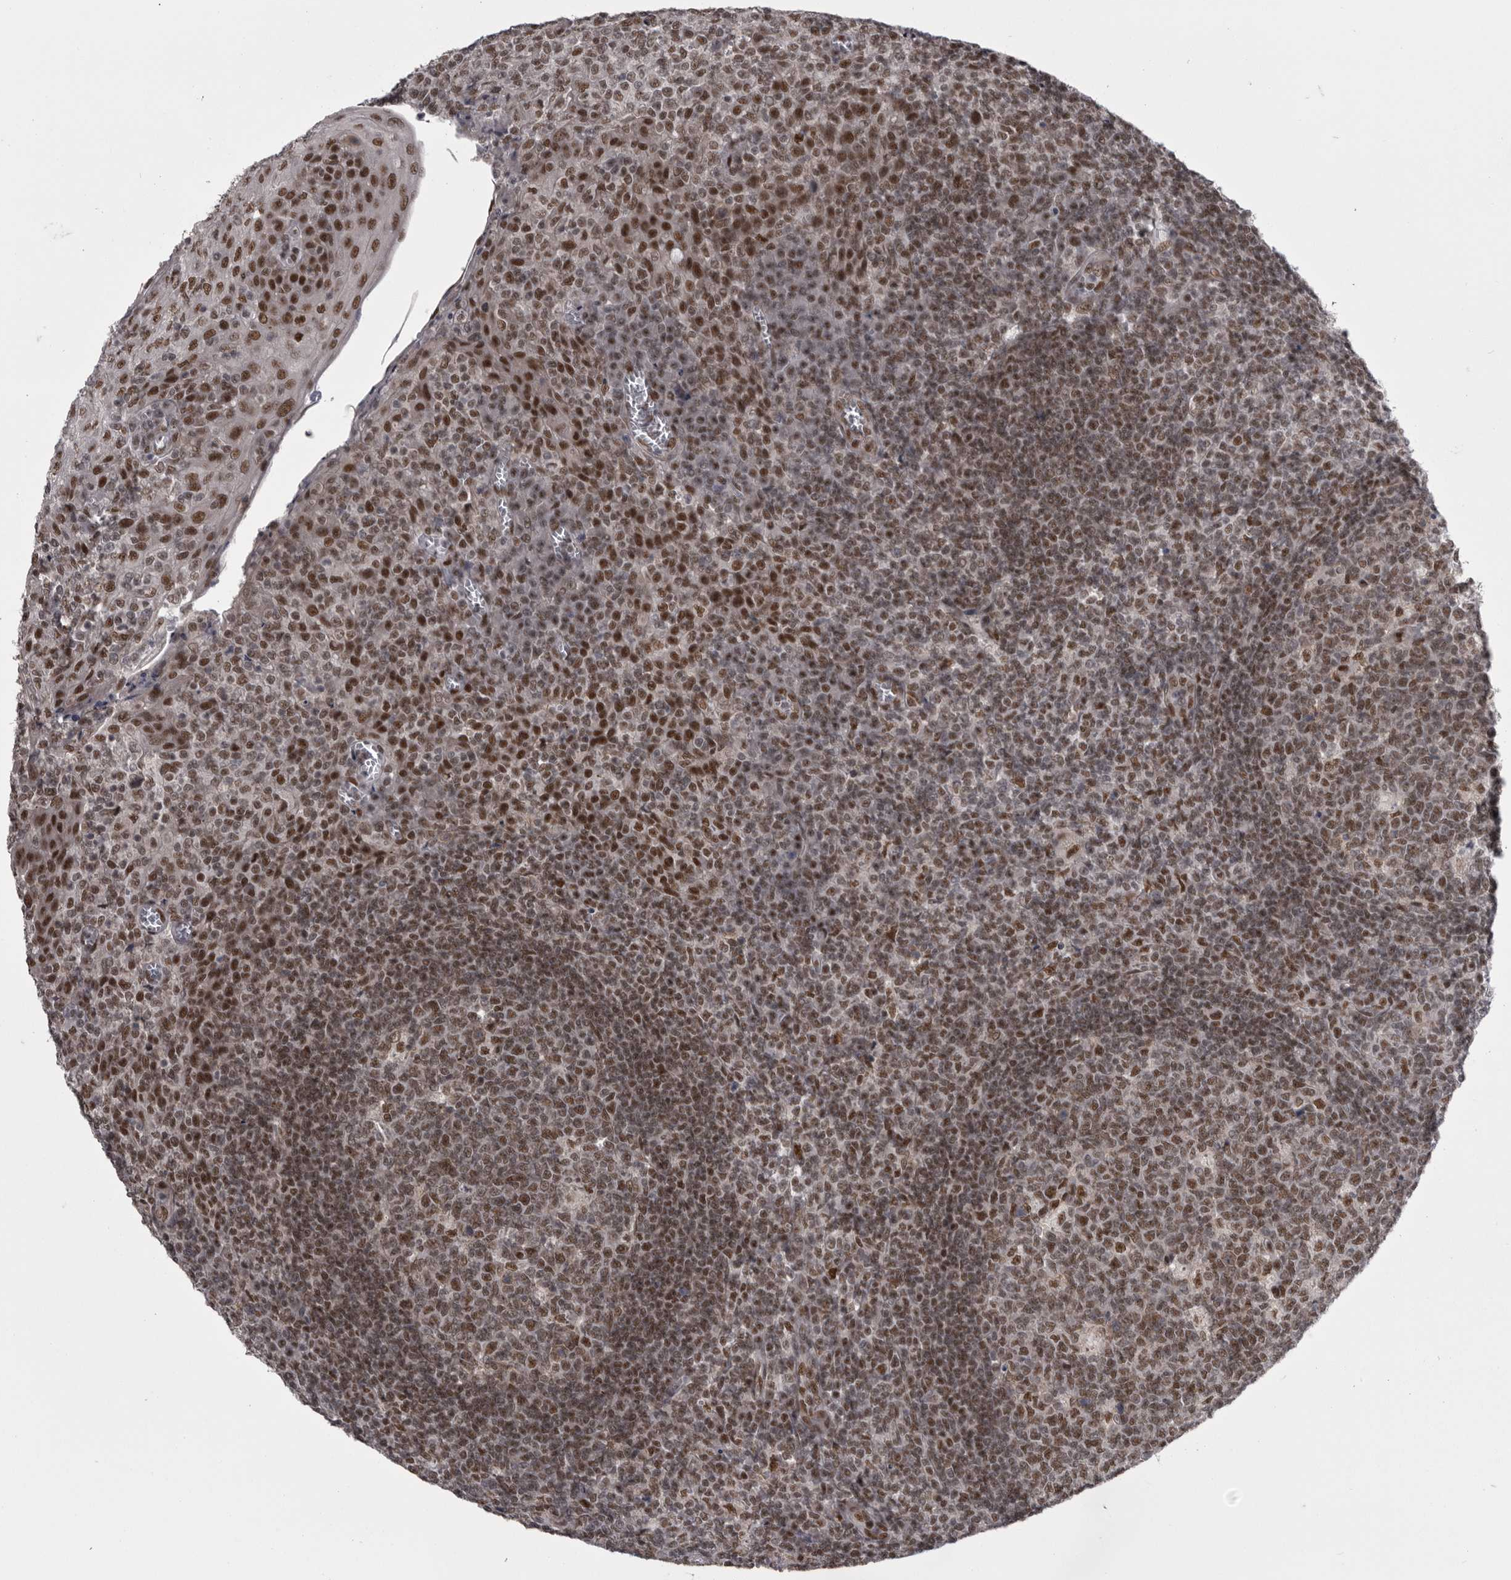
{"staining": {"intensity": "strong", "quantity": ">75%", "location": "nuclear"}, "tissue": "tonsil", "cell_type": "Germinal center cells", "image_type": "normal", "snomed": [{"axis": "morphology", "description": "Normal tissue, NOS"}, {"axis": "topography", "description": "Tonsil"}], "caption": "A brown stain shows strong nuclear staining of a protein in germinal center cells of benign tonsil.", "gene": "MEPCE", "patient": {"sex": "female", "age": 19}}